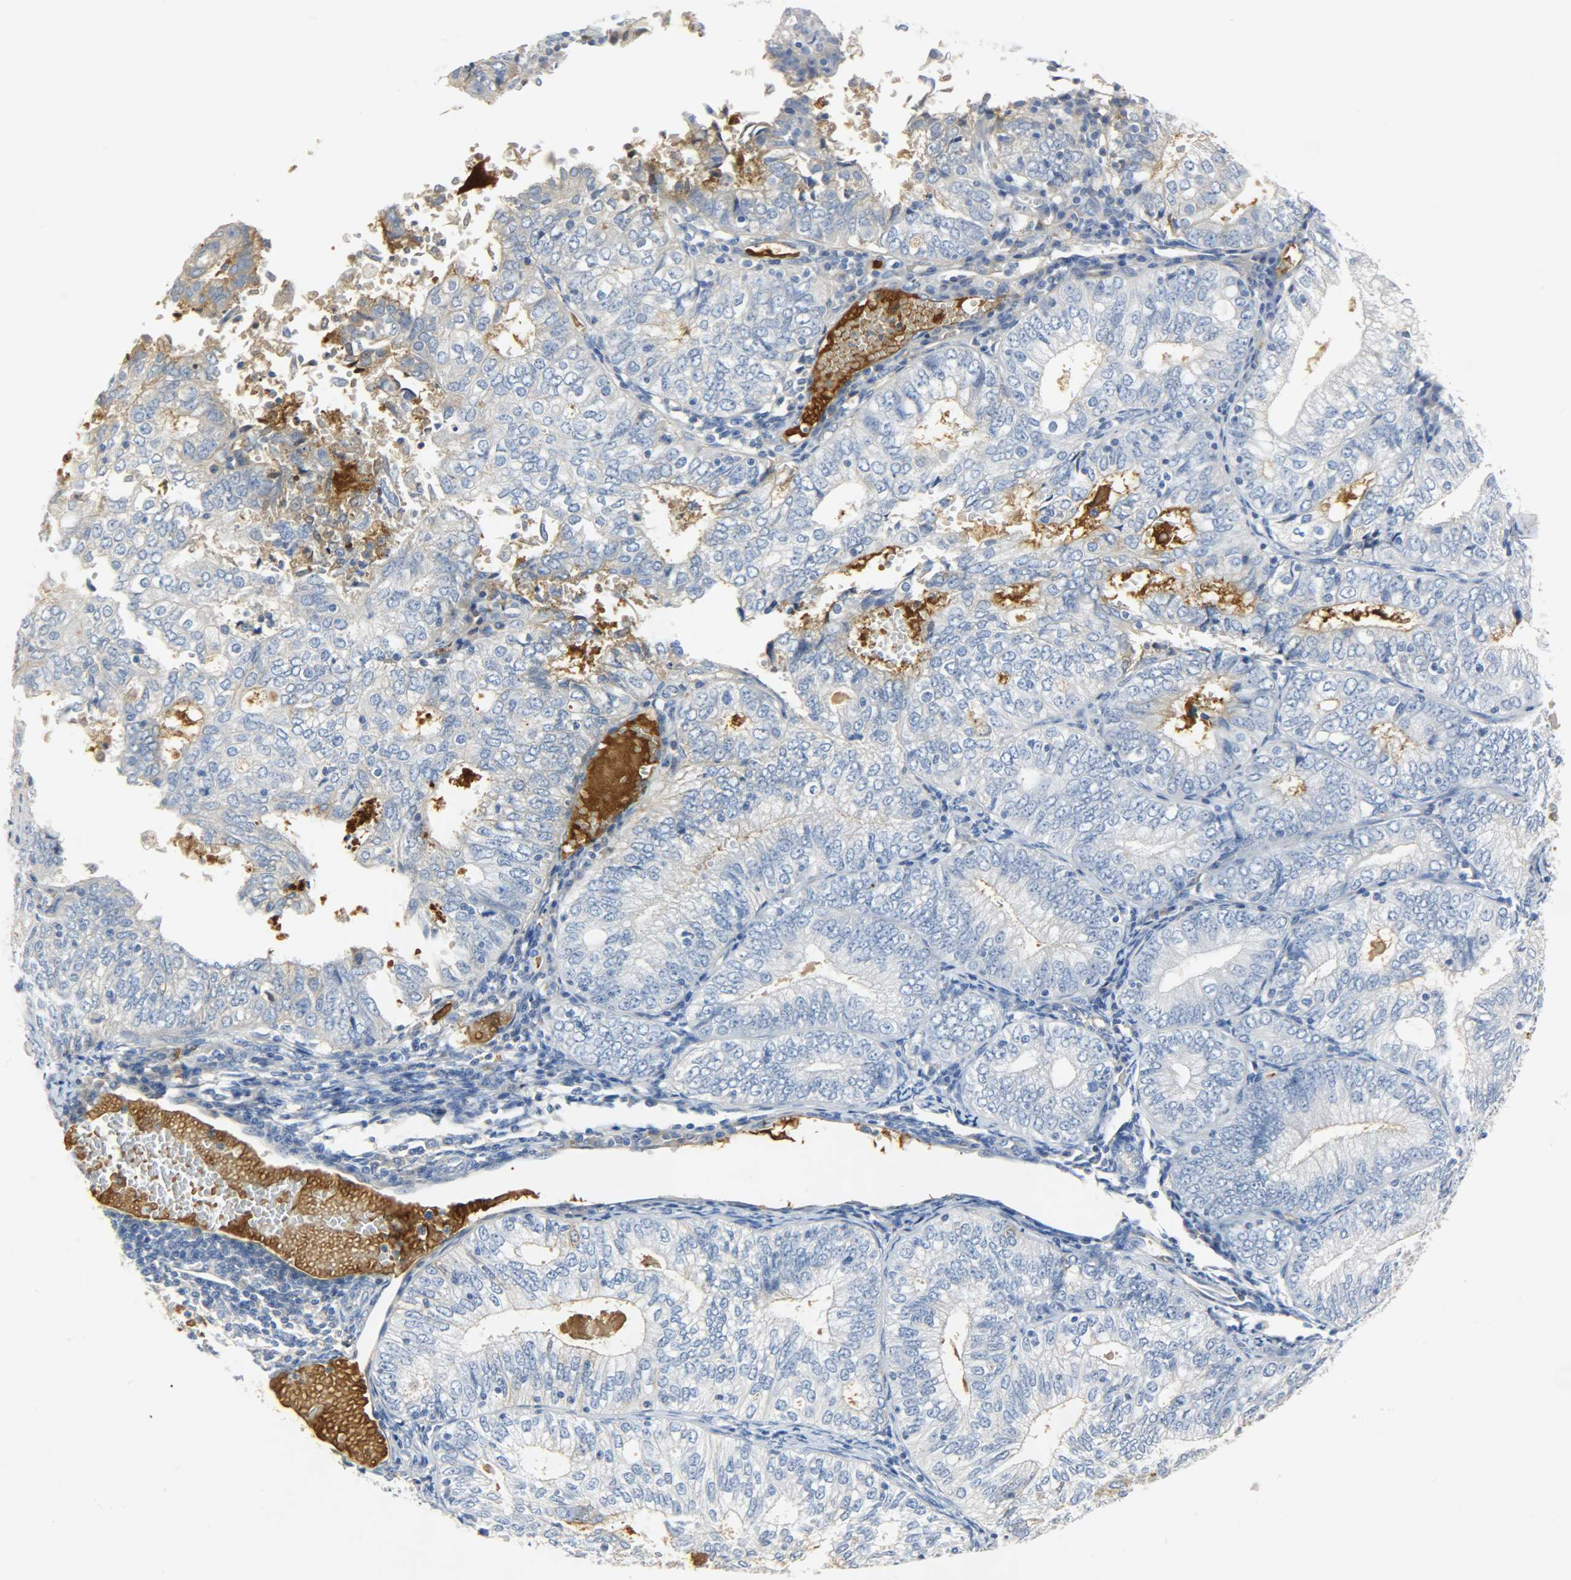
{"staining": {"intensity": "negative", "quantity": "none", "location": "none"}, "tissue": "endometrial cancer", "cell_type": "Tumor cells", "image_type": "cancer", "snomed": [{"axis": "morphology", "description": "Adenocarcinoma, NOS"}, {"axis": "topography", "description": "Endometrium"}], "caption": "DAB (3,3'-diaminobenzidine) immunohistochemical staining of adenocarcinoma (endometrial) shows no significant staining in tumor cells.", "gene": "CRP", "patient": {"sex": "female", "age": 69}}